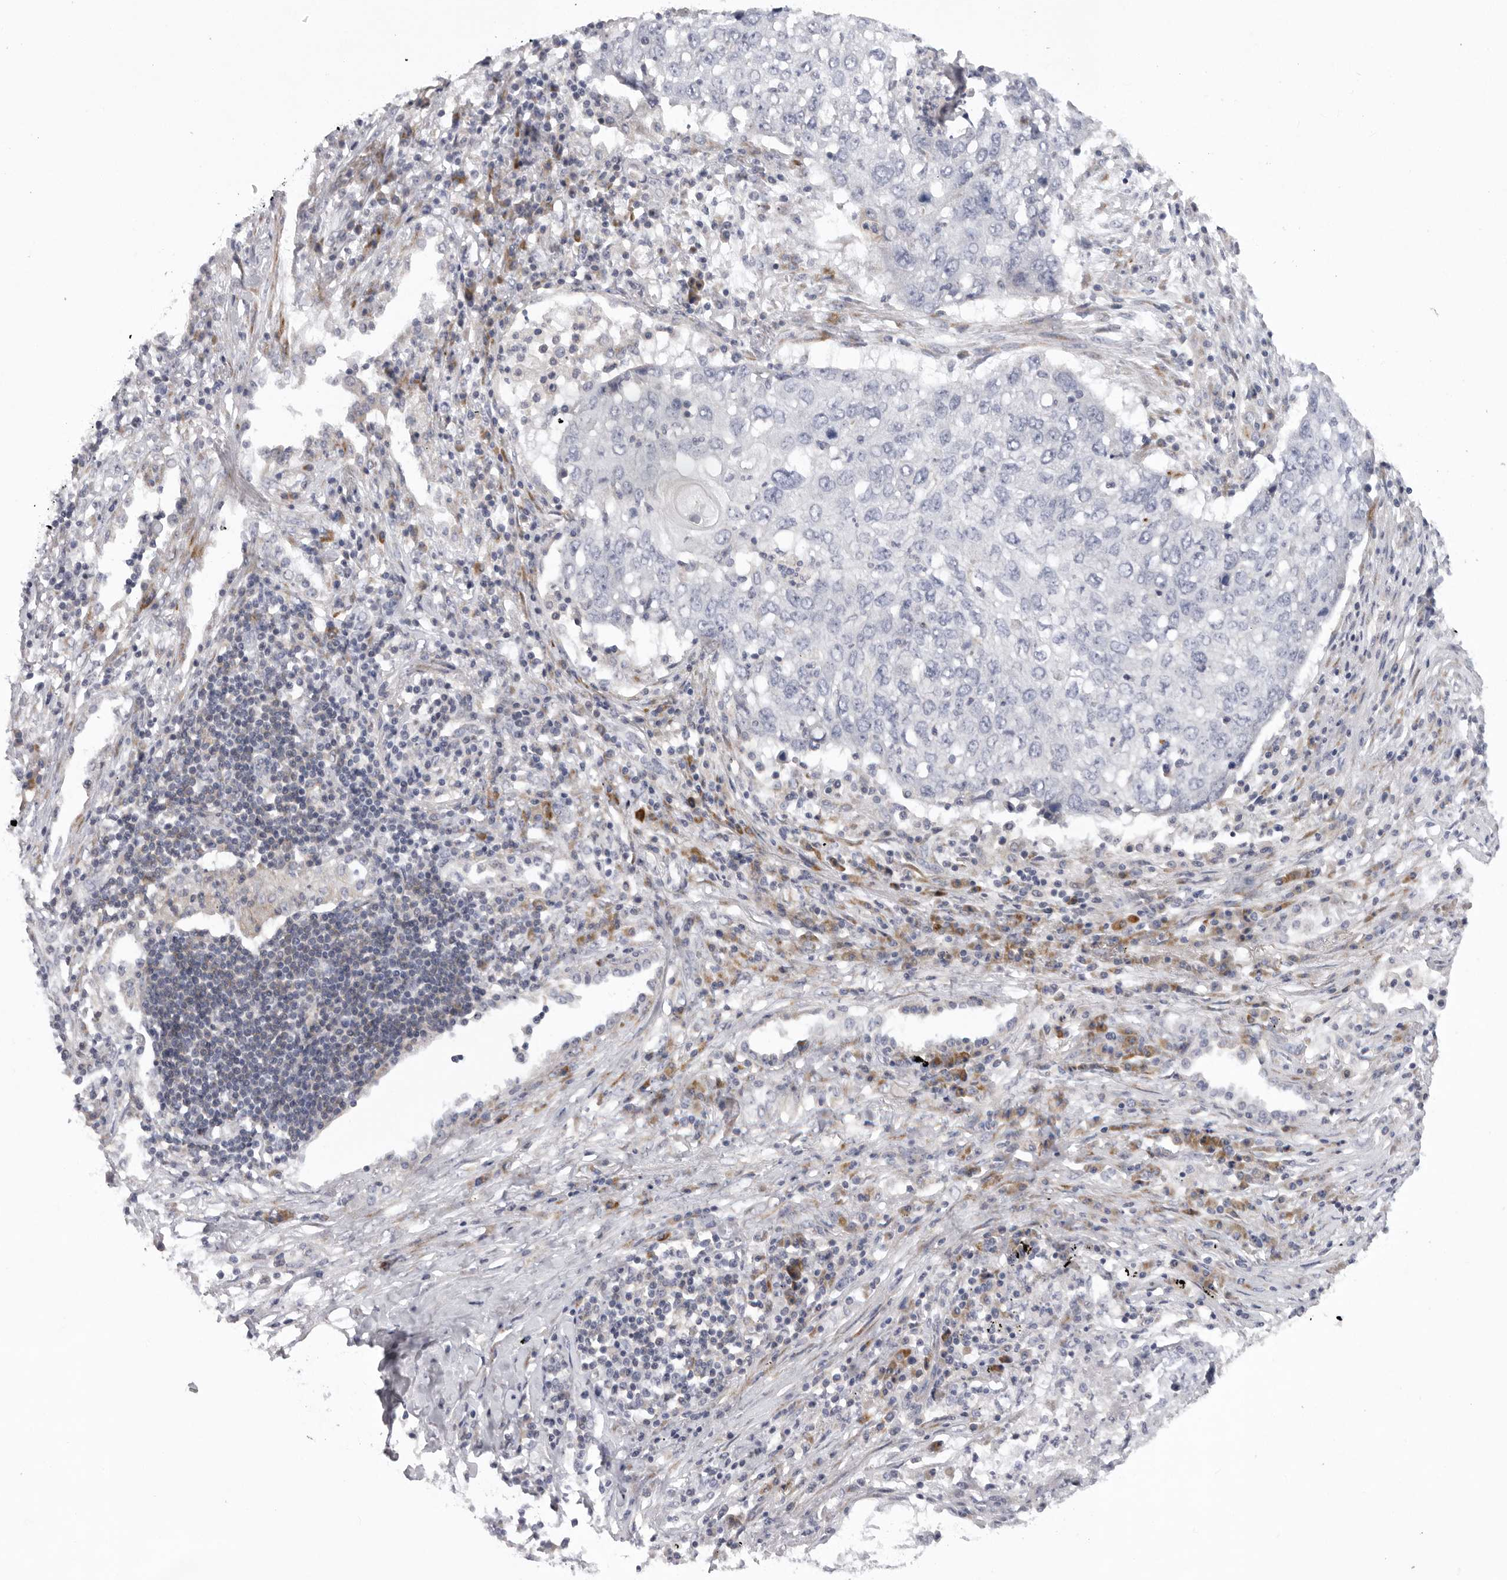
{"staining": {"intensity": "negative", "quantity": "none", "location": "none"}, "tissue": "lung cancer", "cell_type": "Tumor cells", "image_type": "cancer", "snomed": [{"axis": "morphology", "description": "Squamous cell carcinoma, NOS"}, {"axis": "topography", "description": "Lung"}], "caption": "Immunohistochemistry (IHC) micrograph of neoplastic tissue: human lung squamous cell carcinoma stained with DAB (3,3'-diaminobenzidine) shows no significant protein staining in tumor cells.", "gene": "USP24", "patient": {"sex": "female", "age": 63}}